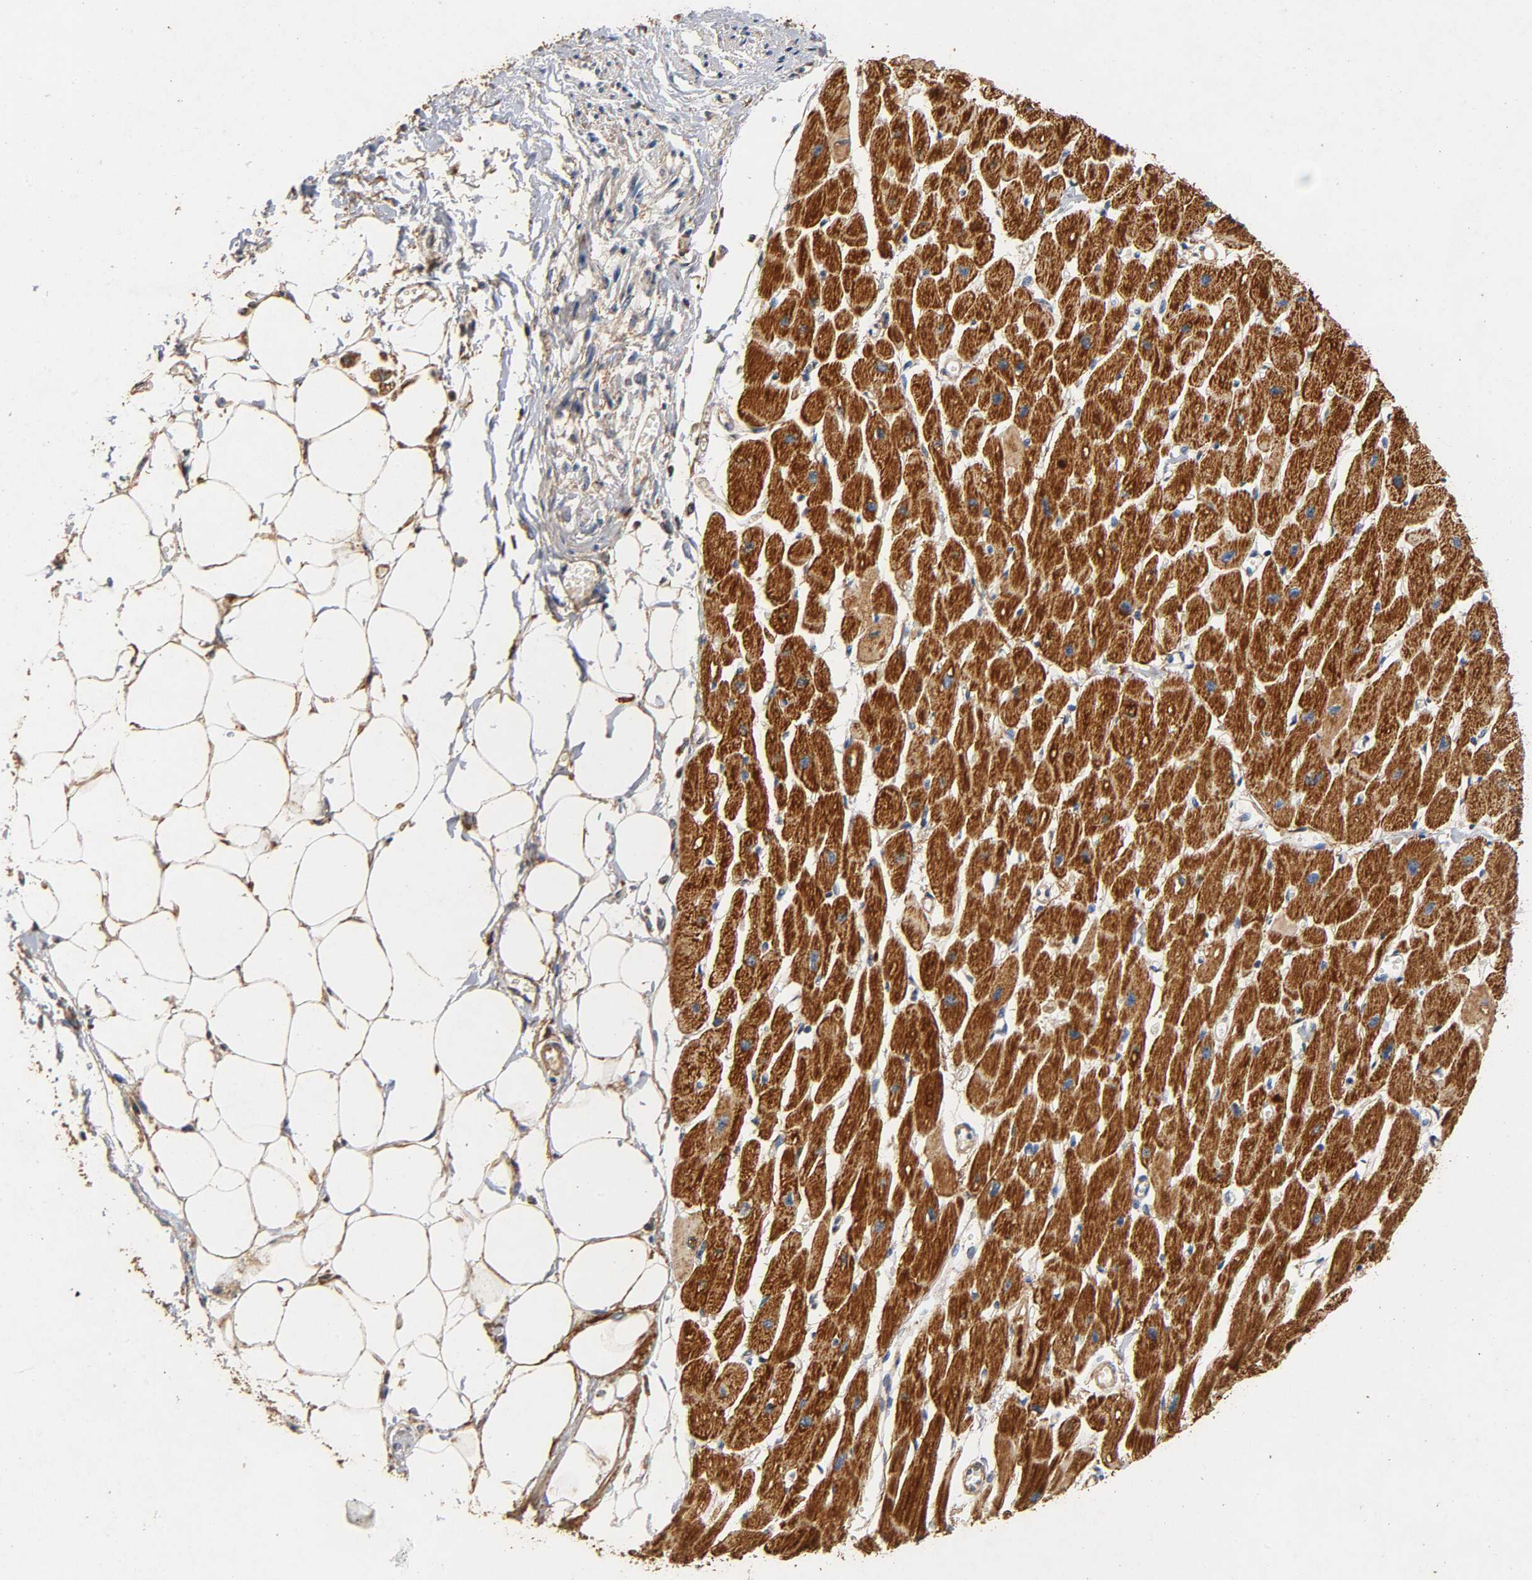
{"staining": {"intensity": "strong", "quantity": ">75%", "location": "cytoplasmic/membranous"}, "tissue": "heart muscle", "cell_type": "Cardiomyocytes", "image_type": "normal", "snomed": [{"axis": "morphology", "description": "Normal tissue, NOS"}, {"axis": "topography", "description": "Heart"}], "caption": "DAB (3,3'-diaminobenzidine) immunohistochemical staining of normal human heart muscle exhibits strong cytoplasmic/membranous protein expression in about >75% of cardiomyocytes.", "gene": "NDUFS3", "patient": {"sex": "female", "age": 54}}